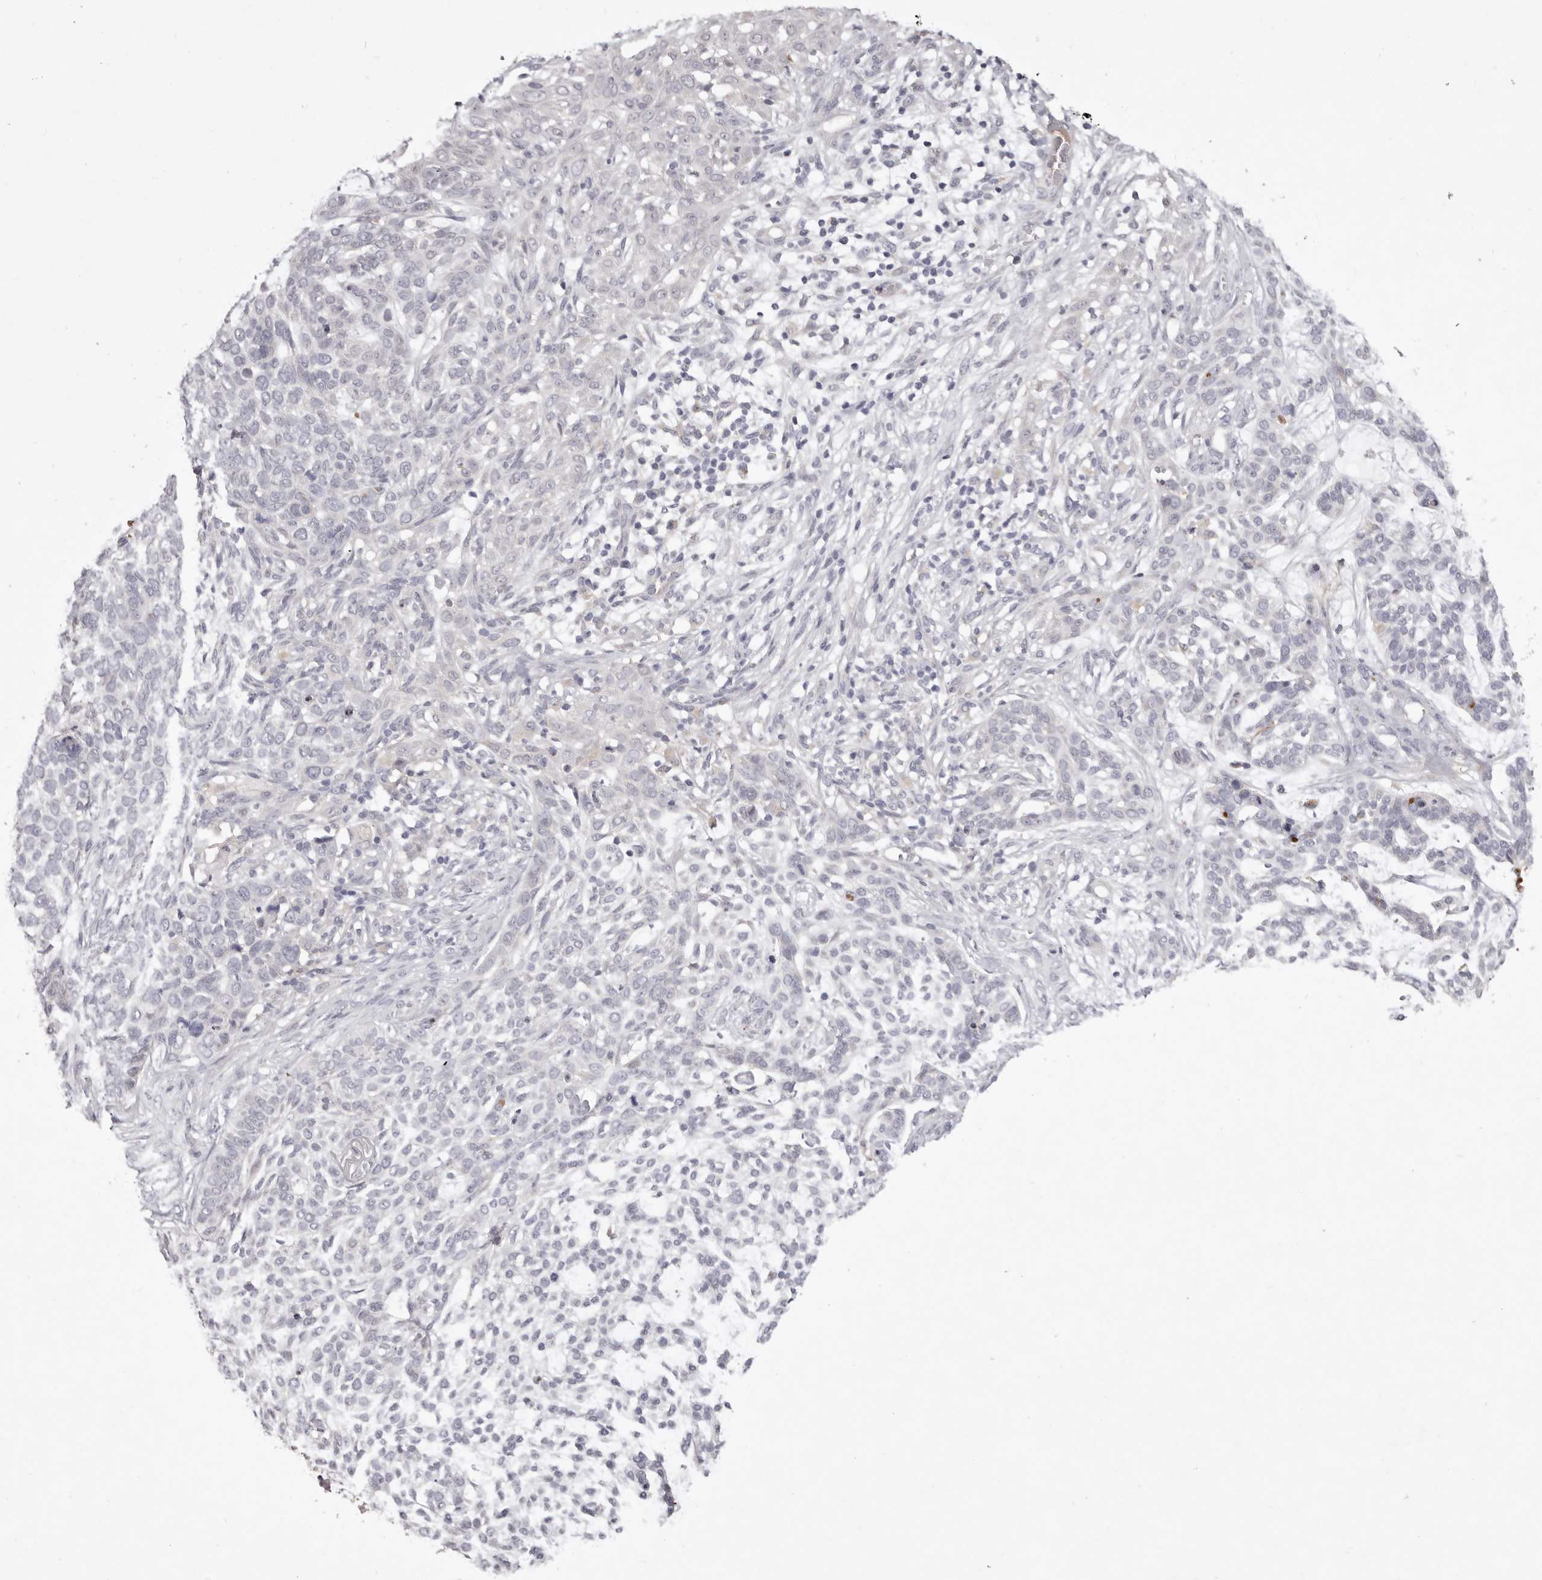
{"staining": {"intensity": "negative", "quantity": "none", "location": "none"}, "tissue": "skin cancer", "cell_type": "Tumor cells", "image_type": "cancer", "snomed": [{"axis": "morphology", "description": "Basal cell carcinoma"}, {"axis": "topography", "description": "Skin"}], "caption": "Human skin basal cell carcinoma stained for a protein using immunohistochemistry demonstrates no positivity in tumor cells.", "gene": "GARNL3", "patient": {"sex": "female", "age": 64}}